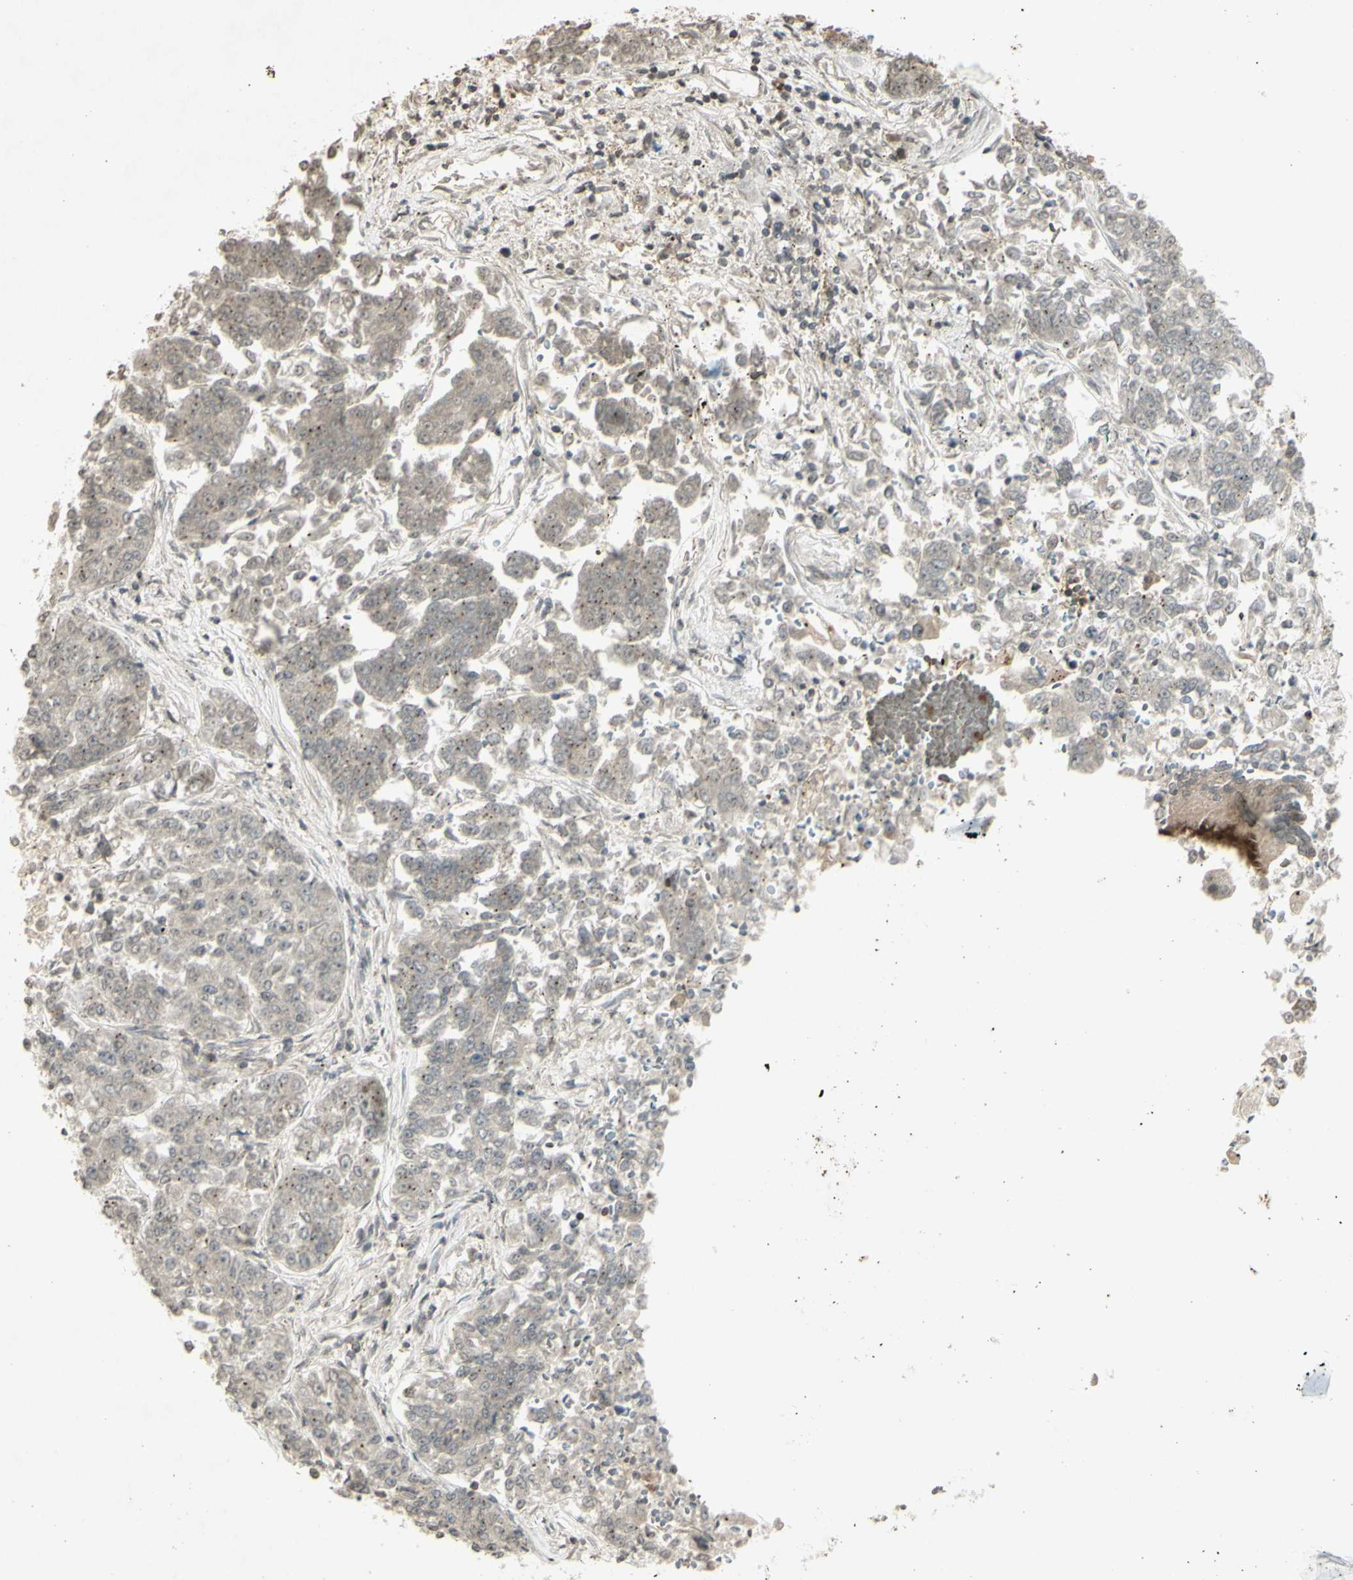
{"staining": {"intensity": "weak", "quantity": ">75%", "location": "cytoplasmic/membranous"}, "tissue": "lung cancer", "cell_type": "Tumor cells", "image_type": "cancer", "snomed": [{"axis": "morphology", "description": "Adenocarcinoma, NOS"}, {"axis": "topography", "description": "Lung"}], "caption": "The micrograph exhibits staining of lung cancer (adenocarcinoma), revealing weak cytoplasmic/membranous protein positivity (brown color) within tumor cells.", "gene": "BLNK", "patient": {"sex": "male", "age": 84}}